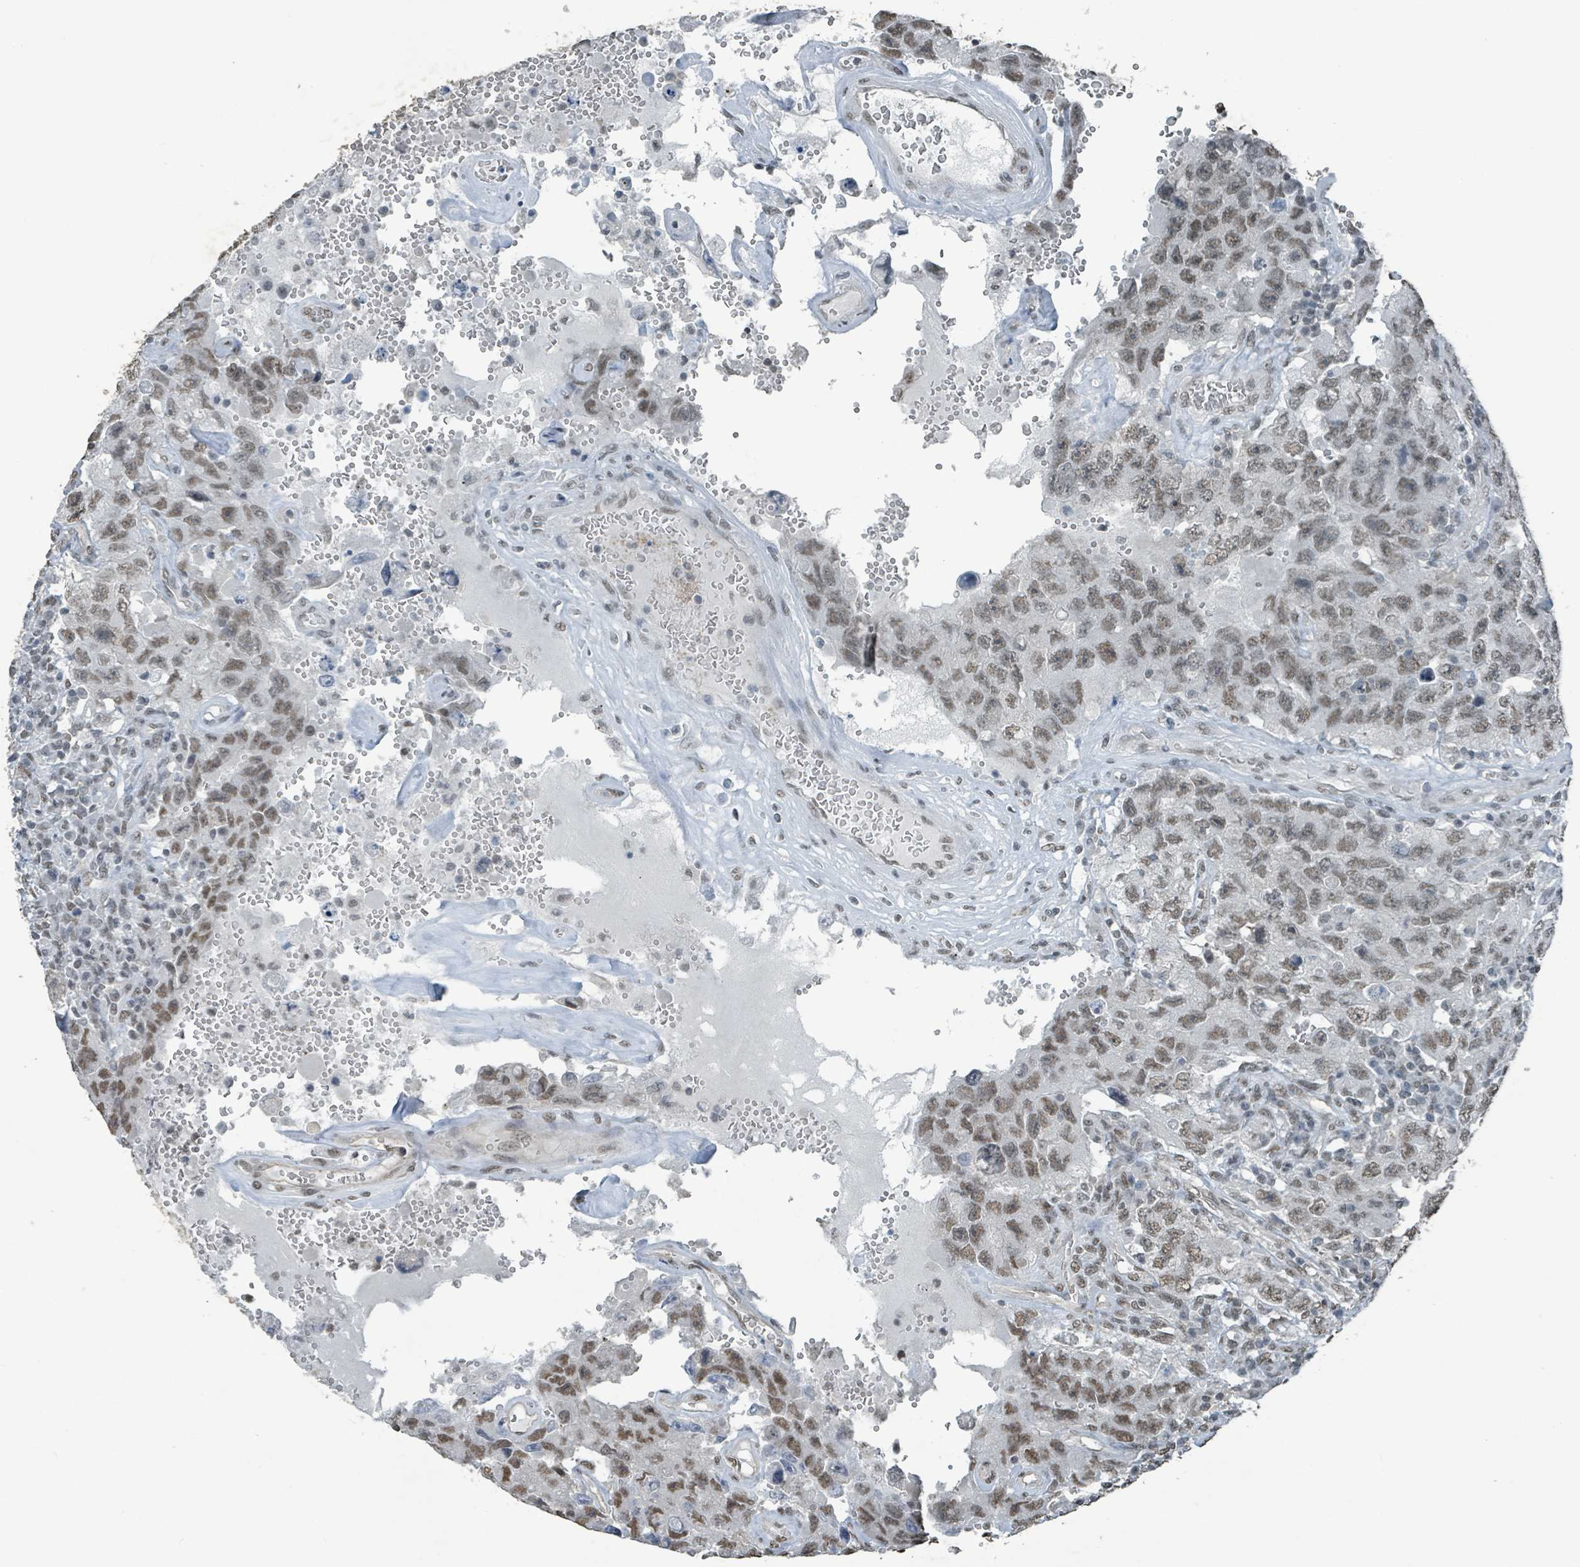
{"staining": {"intensity": "moderate", "quantity": ">75%", "location": "nuclear"}, "tissue": "testis cancer", "cell_type": "Tumor cells", "image_type": "cancer", "snomed": [{"axis": "morphology", "description": "Carcinoma, Embryonal, NOS"}, {"axis": "topography", "description": "Testis"}], "caption": "There is medium levels of moderate nuclear expression in tumor cells of embryonal carcinoma (testis), as demonstrated by immunohistochemical staining (brown color).", "gene": "PHIP", "patient": {"sex": "male", "age": 26}}